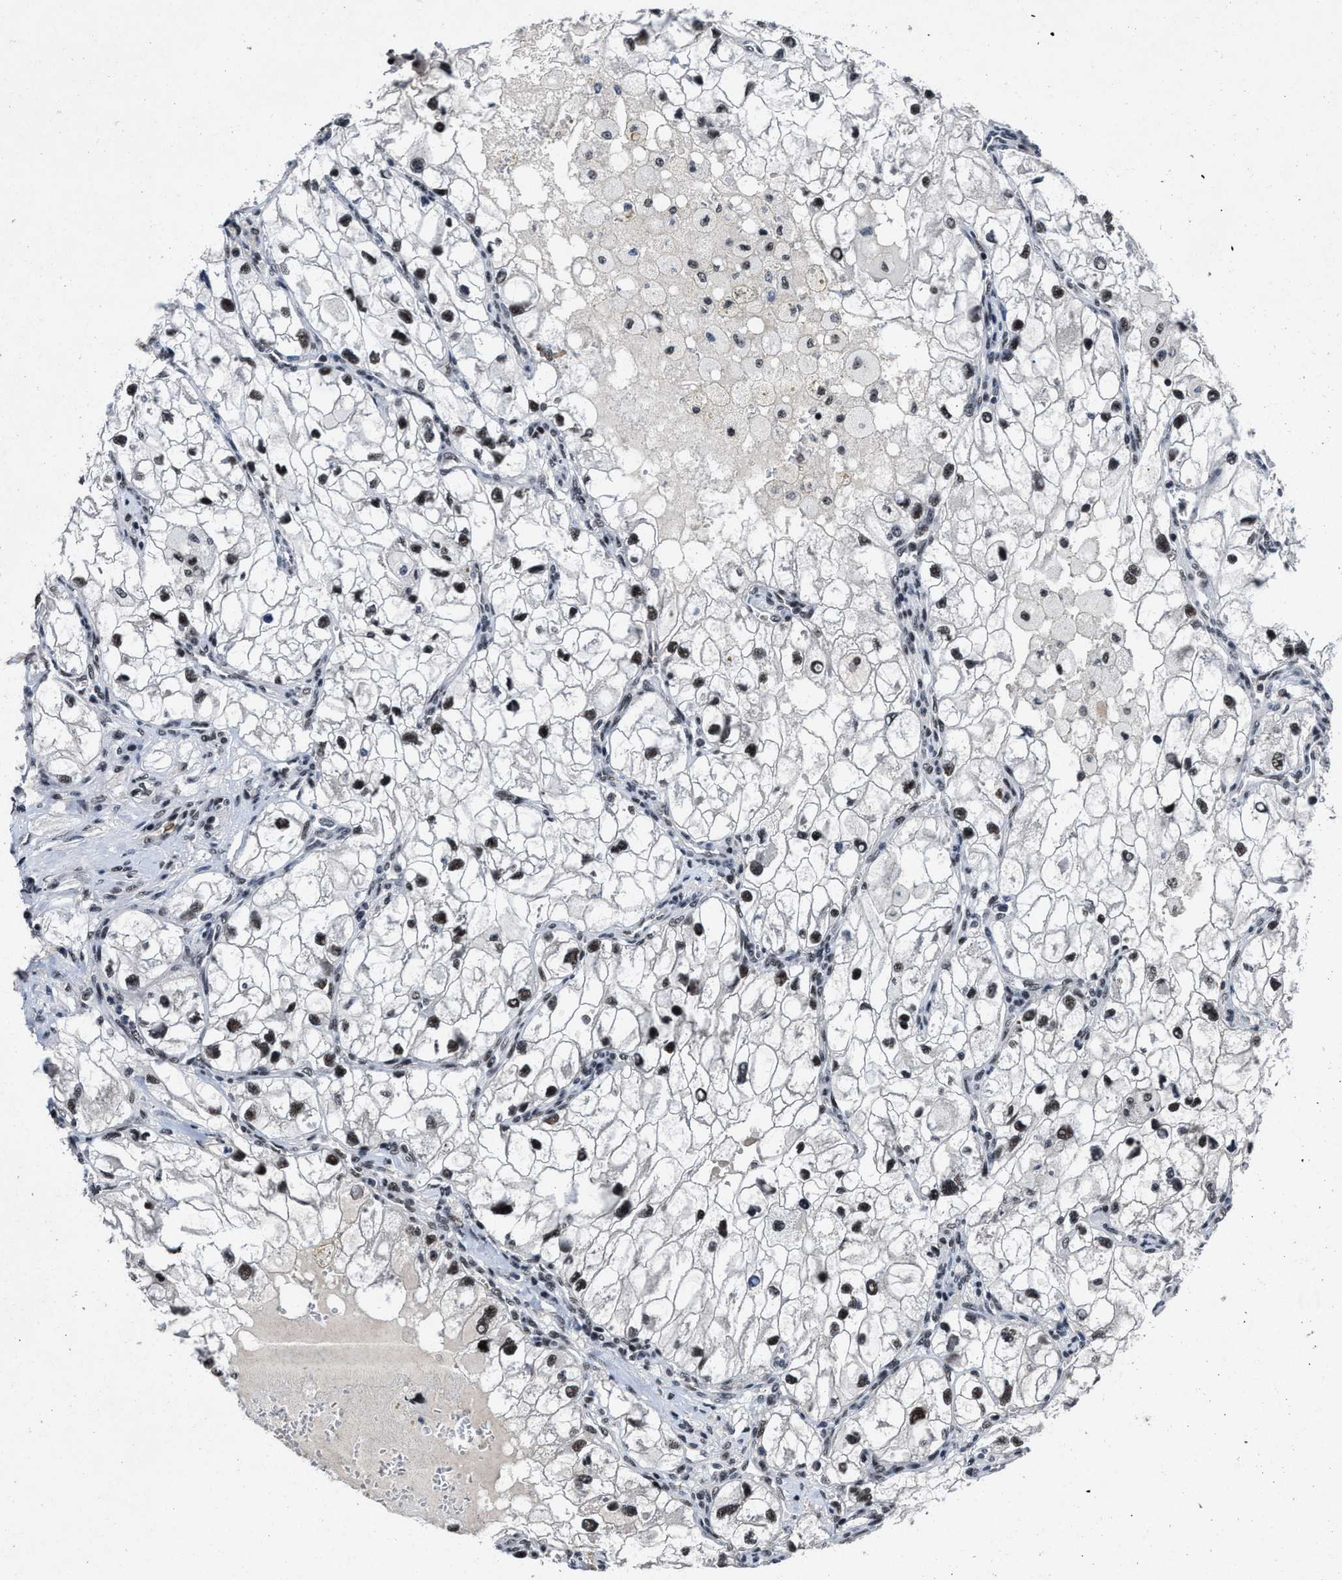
{"staining": {"intensity": "moderate", "quantity": ">75%", "location": "nuclear"}, "tissue": "renal cancer", "cell_type": "Tumor cells", "image_type": "cancer", "snomed": [{"axis": "morphology", "description": "Adenocarcinoma, NOS"}, {"axis": "topography", "description": "Kidney"}], "caption": "A brown stain highlights moderate nuclear expression of a protein in human renal cancer tumor cells. (Stains: DAB in brown, nuclei in blue, Microscopy: brightfield microscopy at high magnification).", "gene": "ZNF233", "patient": {"sex": "female", "age": 70}}